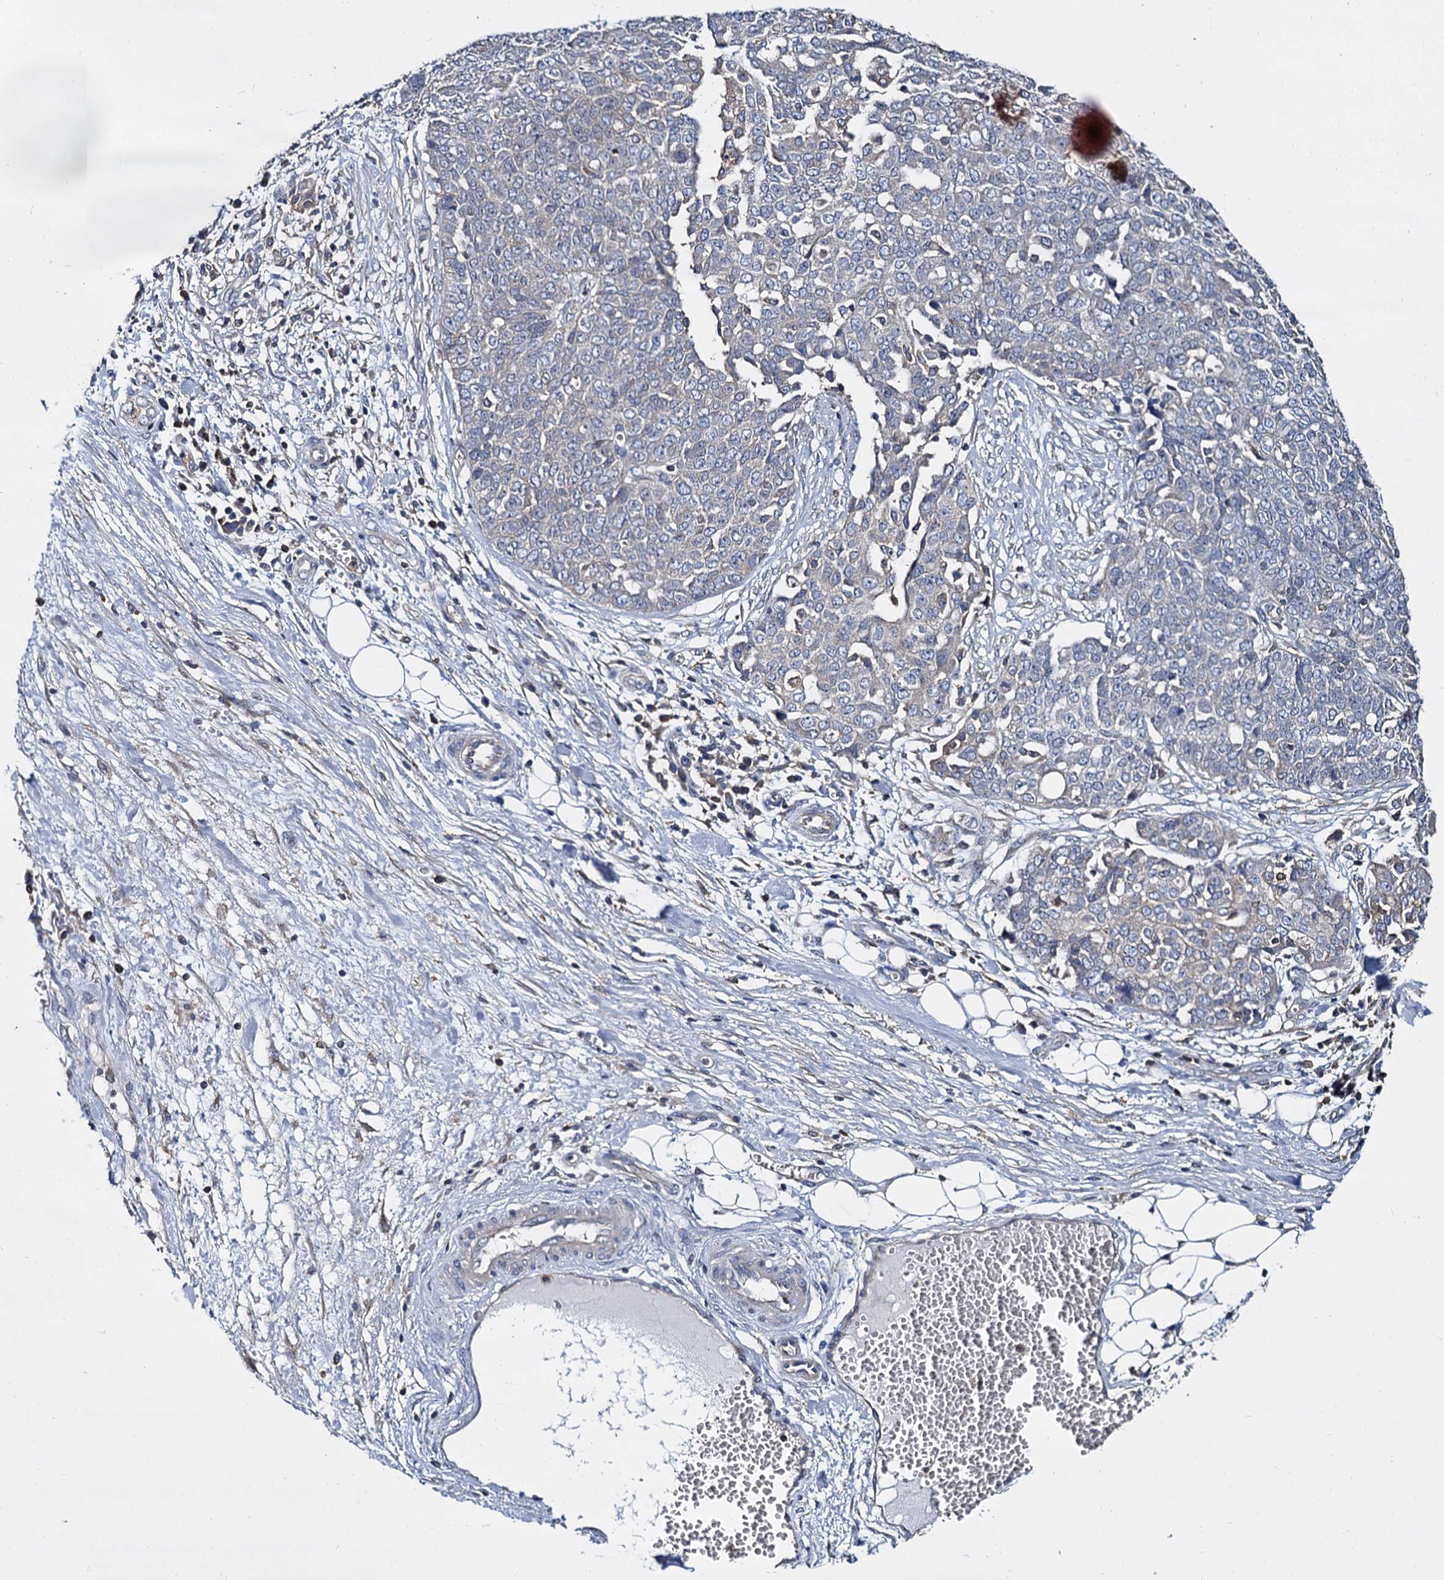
{"staining": {"intensity": "negative", "quantity": "none", "location": "none"}, "tissue": "ovarian cancer", "cell_type": "Tumor cells", "image_type": "cancer", "snomed": [{"axis": "morphology", "description": "Cystadenocarcinoma, serous, NOS"}, {"axis": "topography", "description": "Soft tissue"}, {"axis": "topography", "description": "Ovary"}], "caption": "Immunohistochemistry histopathology image of neoplastic tissue: human serous cystadenocarcinoma (ovarian) stained with DAB (3,3'-diaminobenzidine) reveals no significant protein expression in tumor cells.", "gene": "ANKRD13A", "patient": {"sex": "female", "age": 57}}